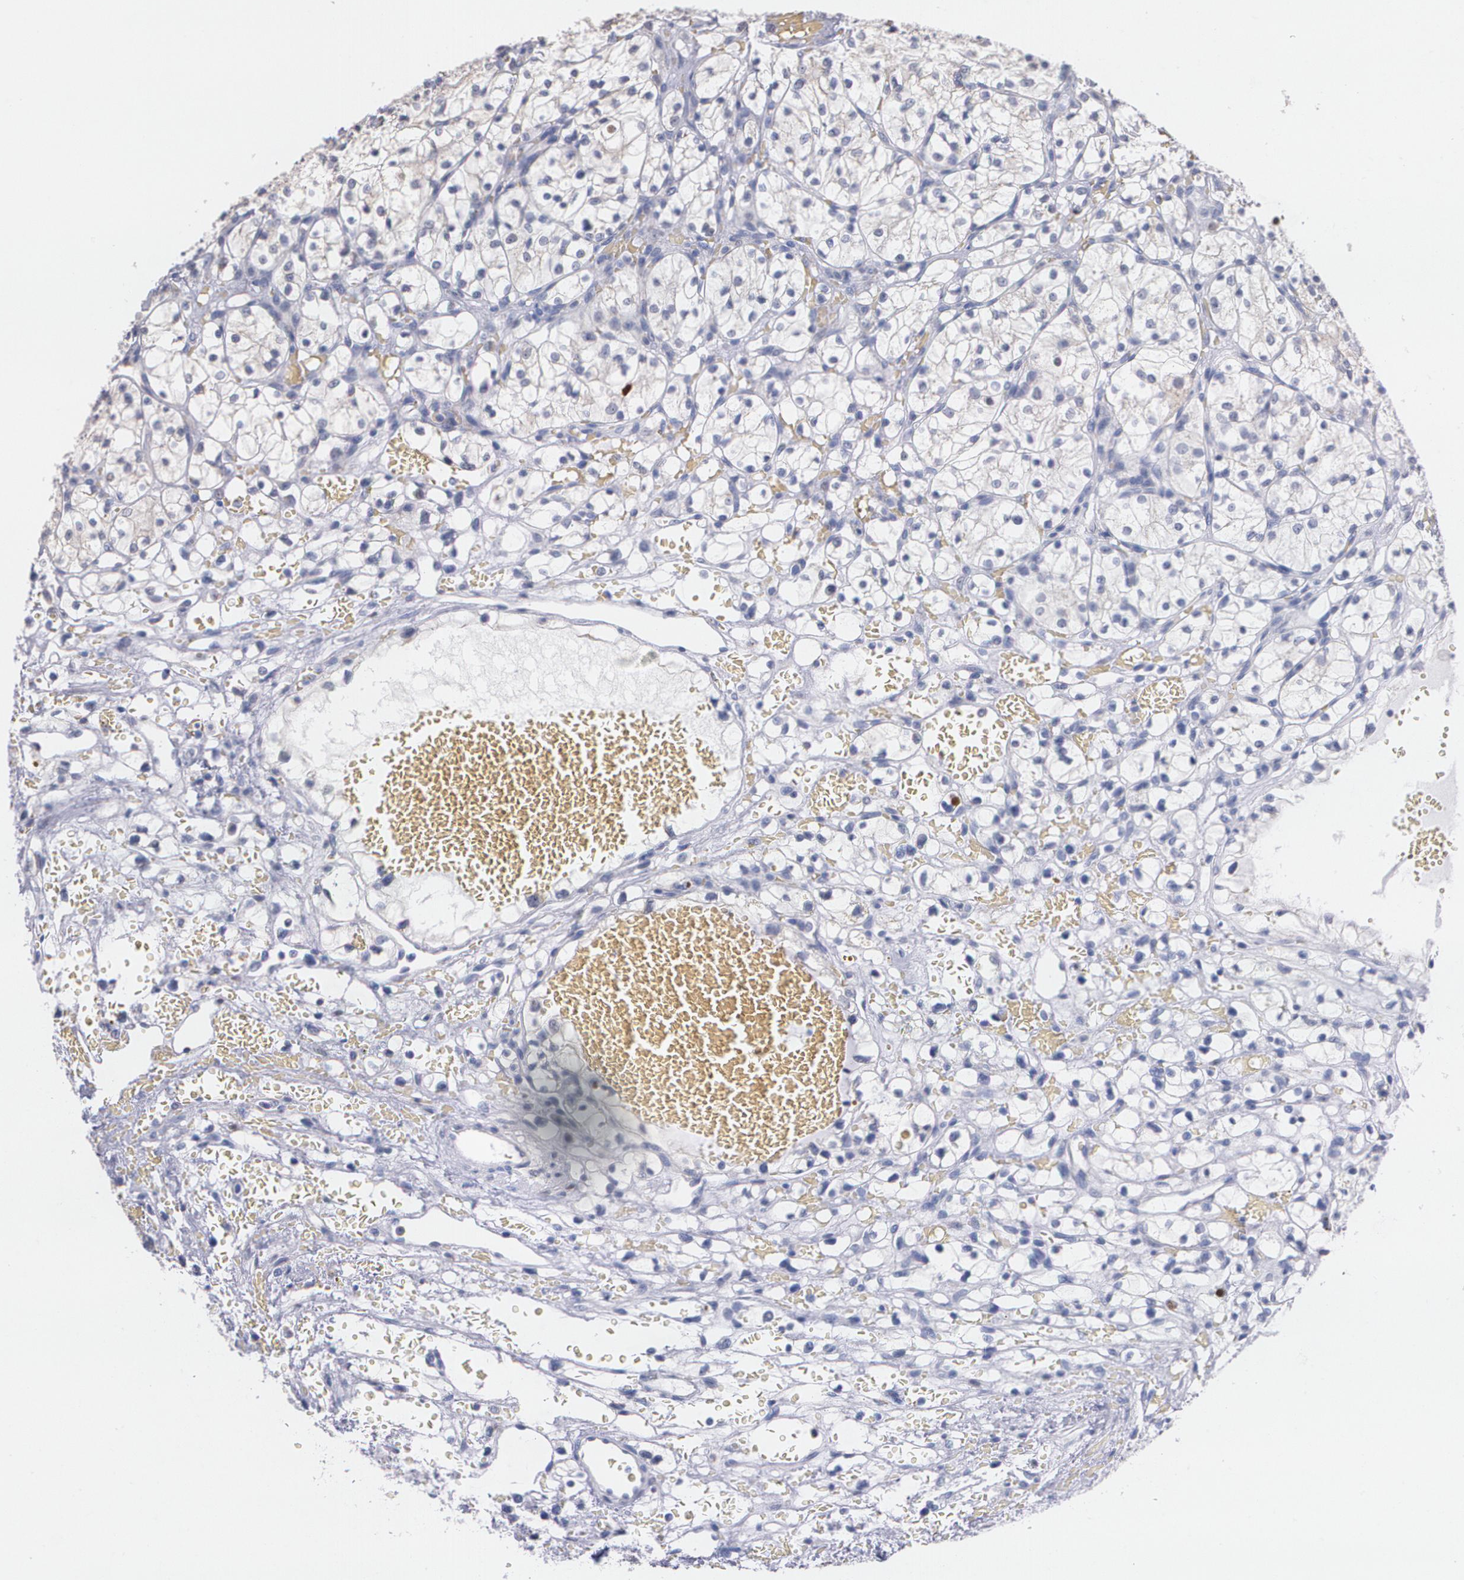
{"staining": {"intensity": "negative", "quantity": "none", "location": "none"}, "tissue": "renal cancer", "cell_type": "Tumor cells", "image_type": "cancer", "snomed": [{"axis": "morphology", "description": "Adenocarcinoma, NOS"}, {"axis": "topography", "description": "Kidney"}], "caption": "This is a photomicrograph of immunohistochemistry (IHC) staining of renal cancer (adenocarcinoma), which shows no positivity in tumor cells.", "gene": "ATF3", "patient": {"sex": "female", "age": 60}}